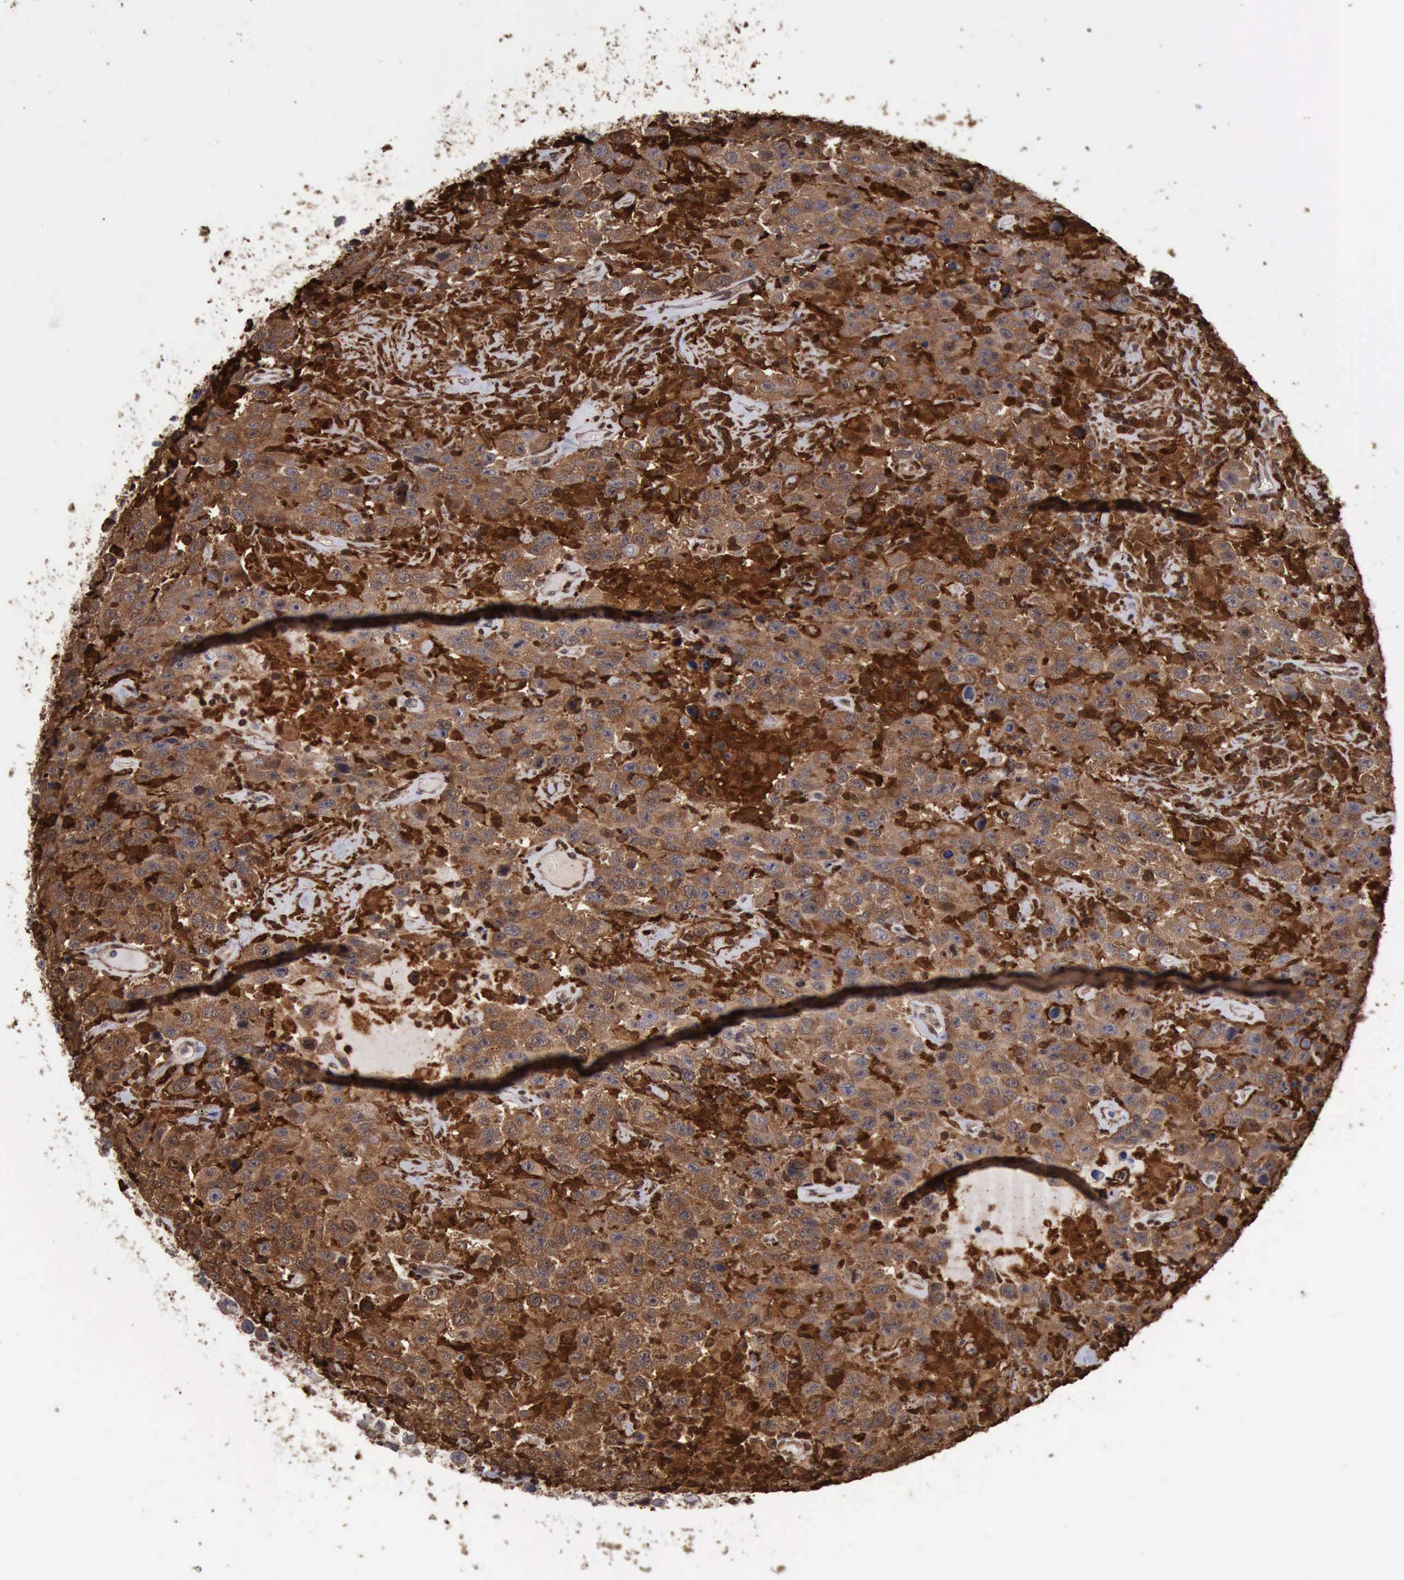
{"staining": {"intensity": "strong", "quantity": ">75%", "location": "cytoplasmic/membranous,nuclear"}, "tissue": "testis cancer", "cell_type": "Tumor cells", "image_type": "cancer", "snomed": [{"axis": "morphology", "description": "Seminoma, NOS"}, {"axis": "topography", "description": "Testis"}], "caption": "Protein staining of testis cancer (seminoma) tissue displays strong cytoplasmic/membranous and nuclear staining in approximately >75% of tumor cells. Immunohistochemistry (ihc) stains the protein of interest in brown and the nuclei are stained blue.", "gene": "STAT1", "patient": {"sex": "male", "age": 41}}